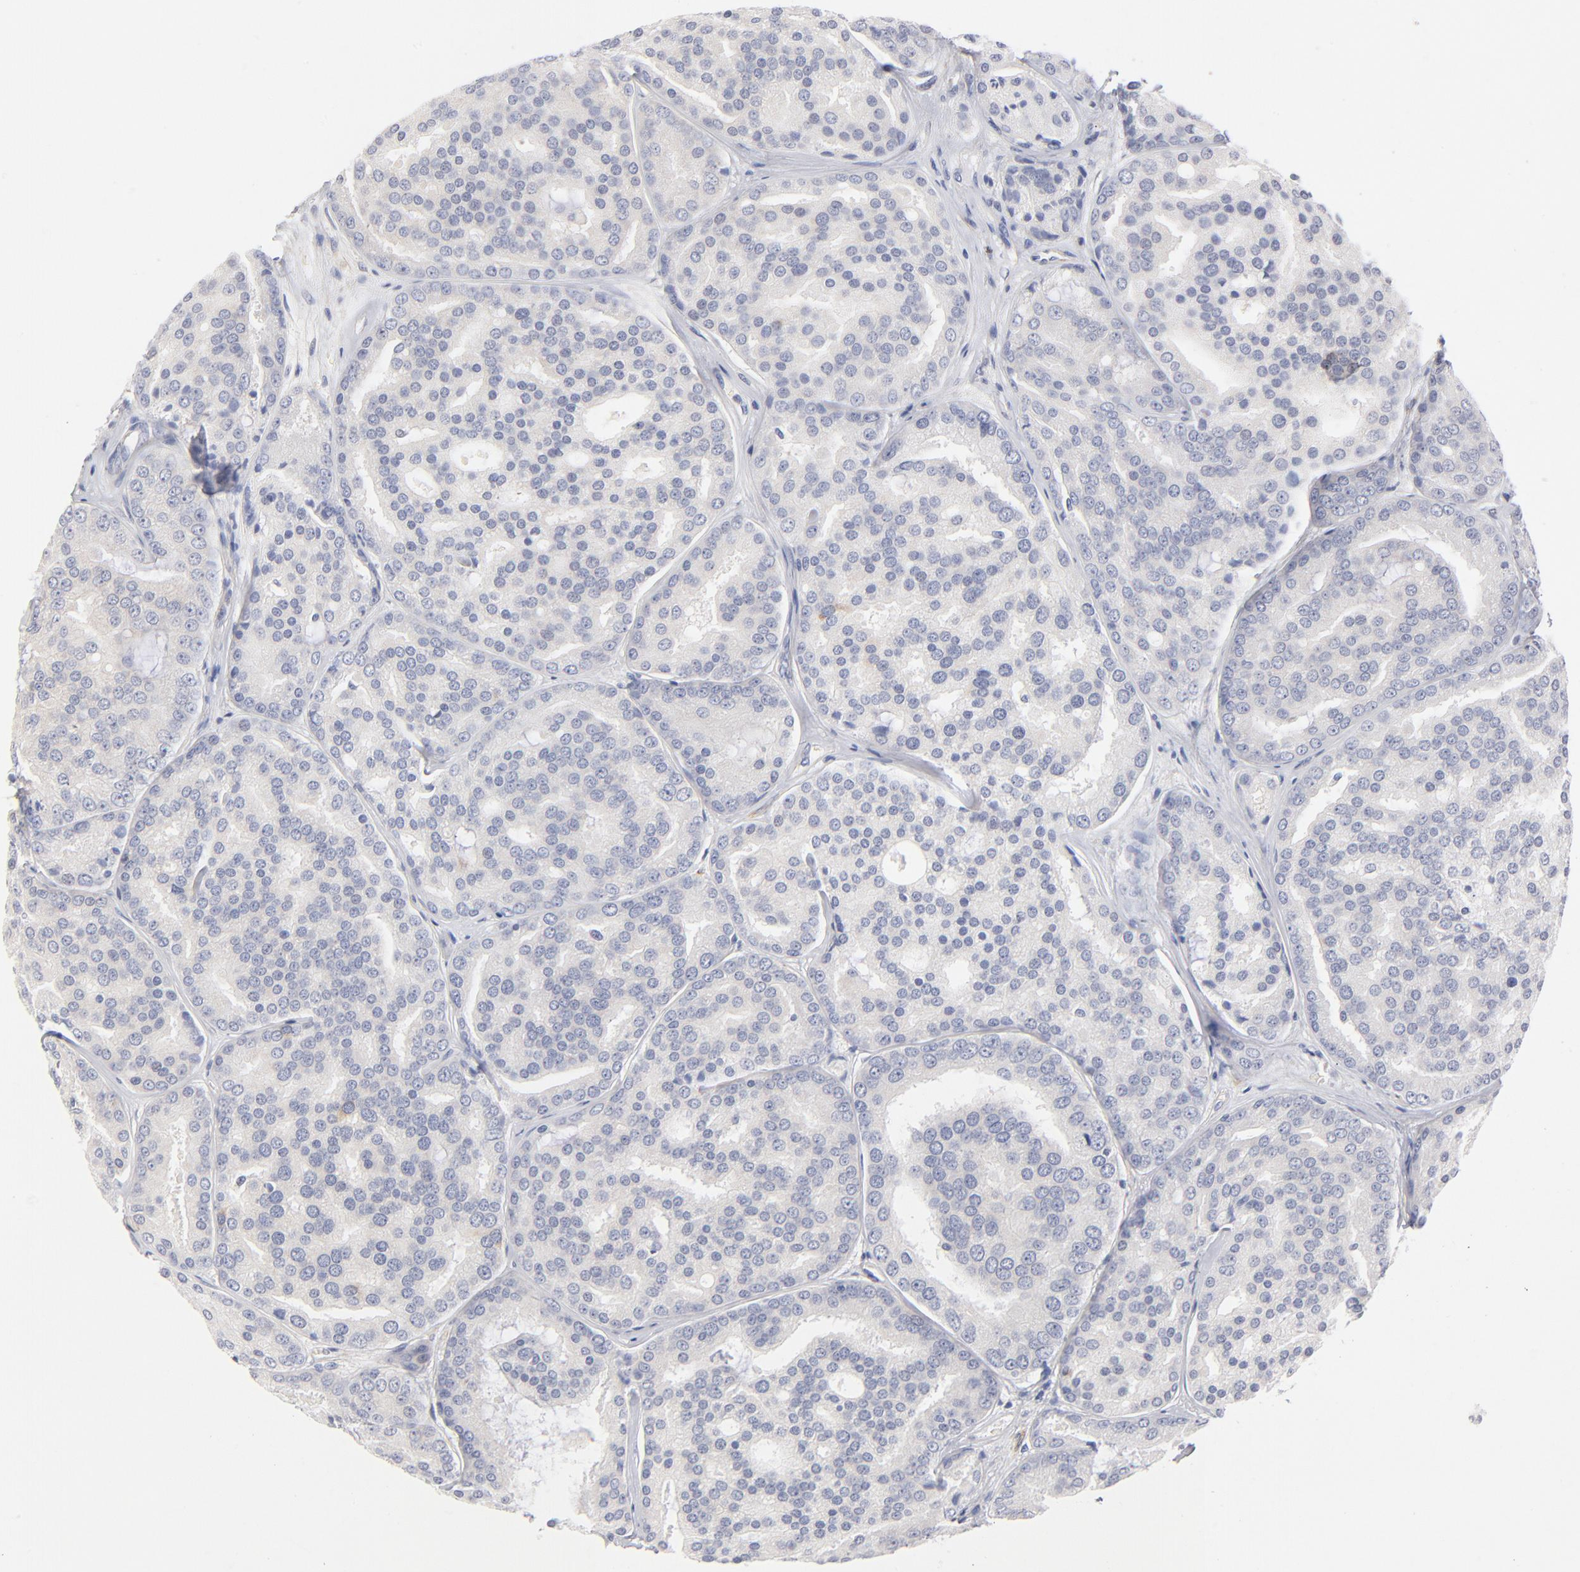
{"staining": {"intensity": "negative", "quantity": "none", "location": "none"}, "tissue": "prostate cancer", "cell_type": "Tumor cells", "image_type": "cancer", "snomed": [{"axis": "morphology", "description": "Adenocarcinoma, High grade"}, {"axis": "topography", "description": "Prostate"}], "caption": "The photomicrograph displays no significant staining in tumor cells of prostate high-grade adenocarcinoma.", "gene": "MID1", "patient": {"sex": "male", "age": 64}}